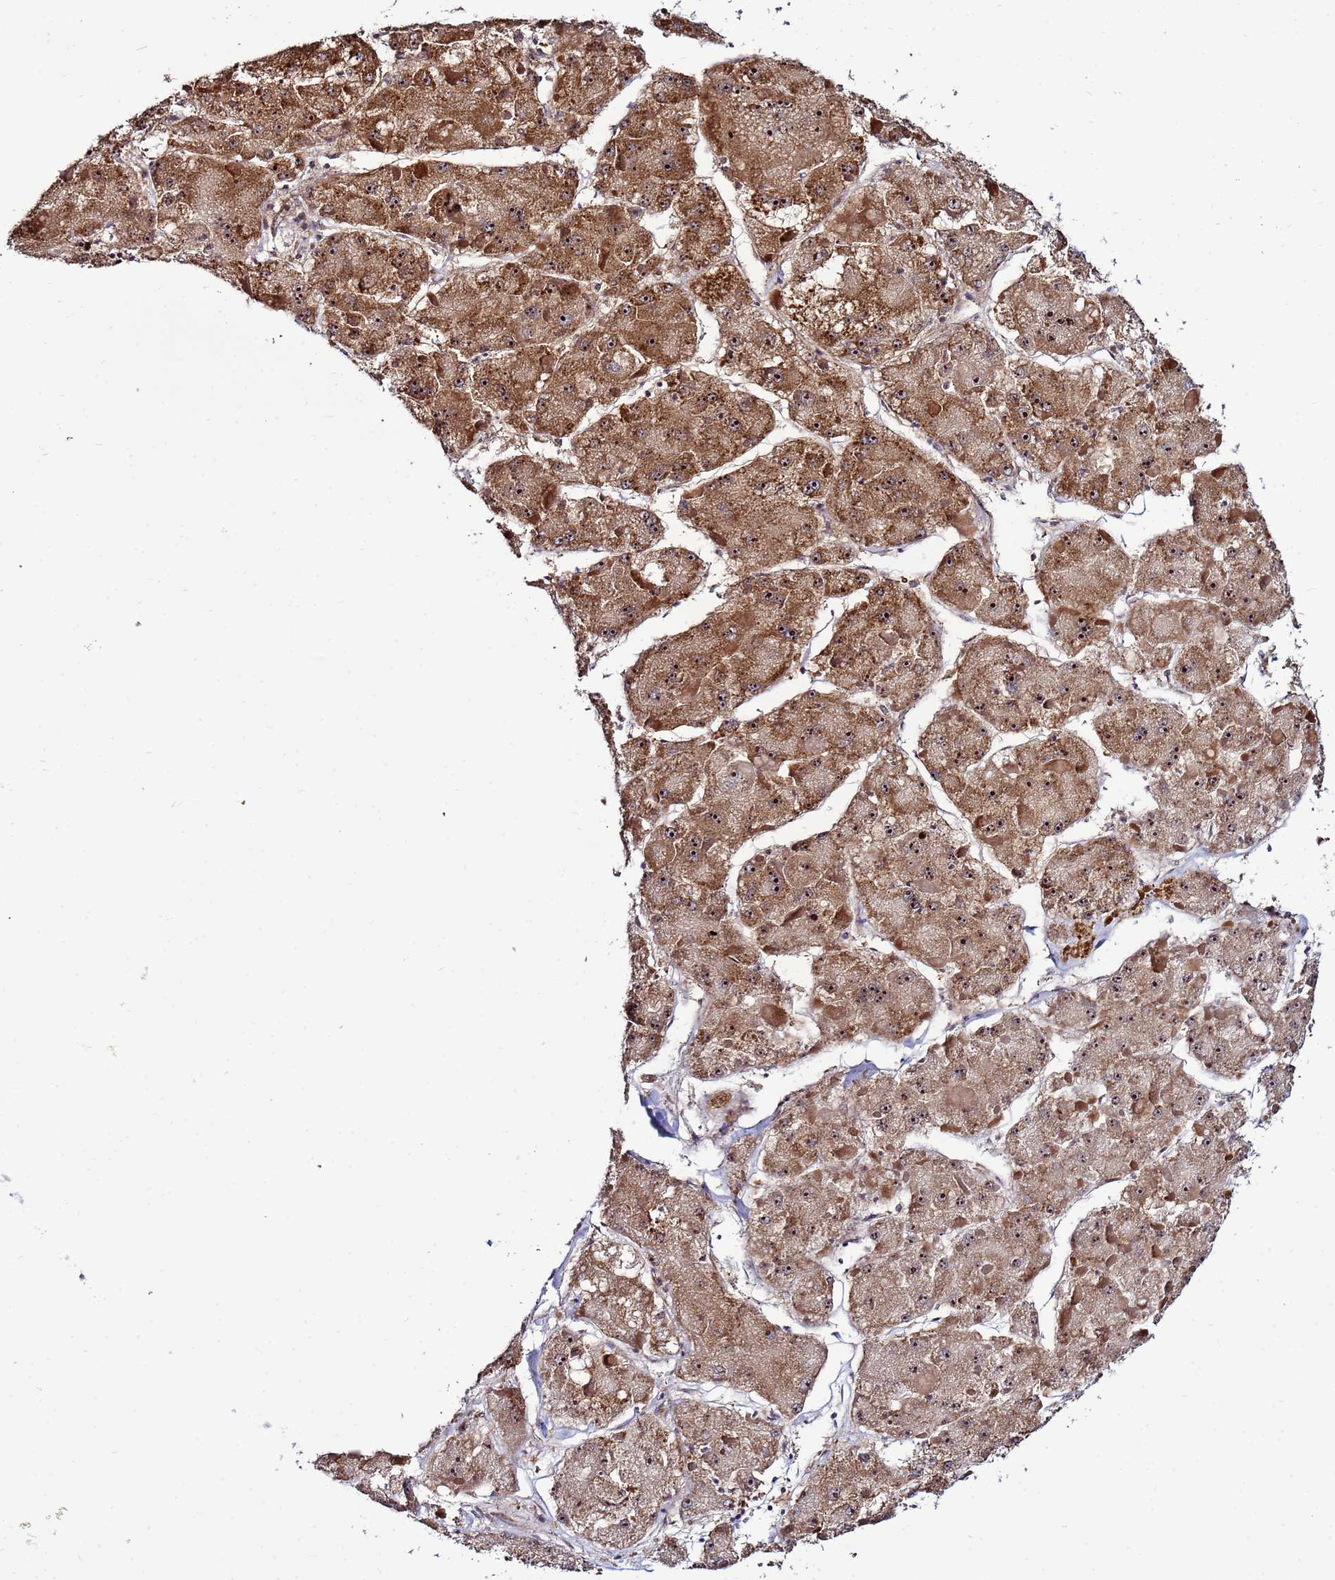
{"staining": {"intensity": "moderate", "quantity": ">75%", "location": "cytoplasmic/membranous,nuclear"}, "tissue": "liver cancer", "cell_type": "Tumor cells", "image_type": "cancer", "snomed": [{"axis": "morphology", "description": "Carcinoma, Hepatocellular, NOS"}, {"axis": "topography", "description": "Liver"}], "caption": "Liver hepatocellular carcinoma was stained to show a protein in brown. There is medium levels of moderate cytoplasmic/membranous and nuclear expression in about >75% of tumor cells. Using DAB (3,3'-diaminobenzidine) (brown) and hematoxylin (blue) stains, captured at high magnification using brightfield microscopy.", "gene": "NOL8", "patient": {"sex": "female", "age": 73}}